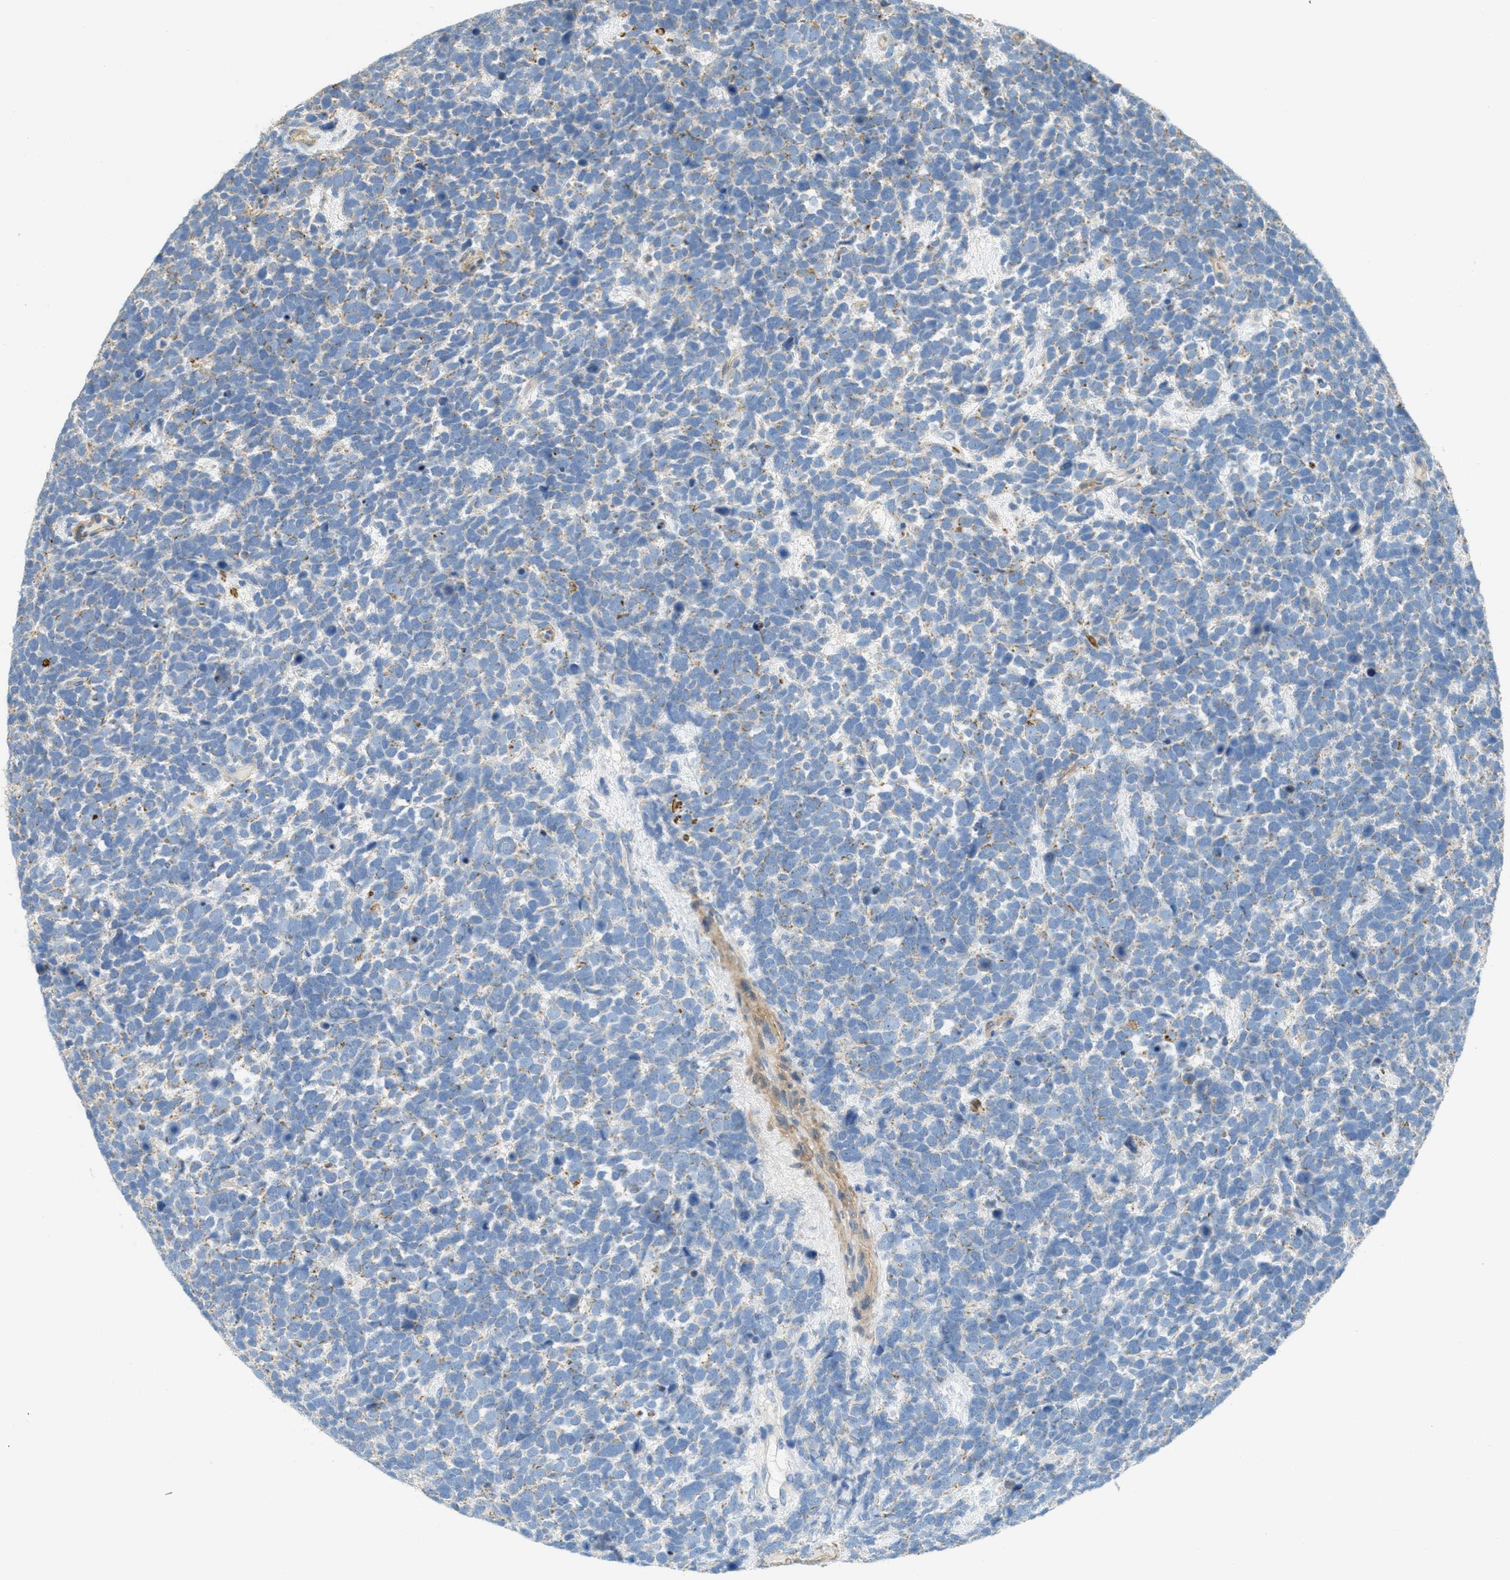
{"staining": {"intensity": "weak", "quantity": "25%-75%", "location": "cytoplasmic/membranous"}, "tissue": "urothelial cancer", "cell_type": "Tumor cells", "image_type": "cancer", "snomed": [{"axis": "morphology", "description": "Urothelial carcinoma, High grade"}, {"axis": "topography", "description": "Urinary bladder"}], "caption": "Immunohistochemical staining of high-grade urothelial carcinoma shows low levels of weak cytoplasmic/membranous staining in approximately 25%-75% of tumor cells.", "gene": "MRS2", "patient": {"sex": "female", "age": 82}}